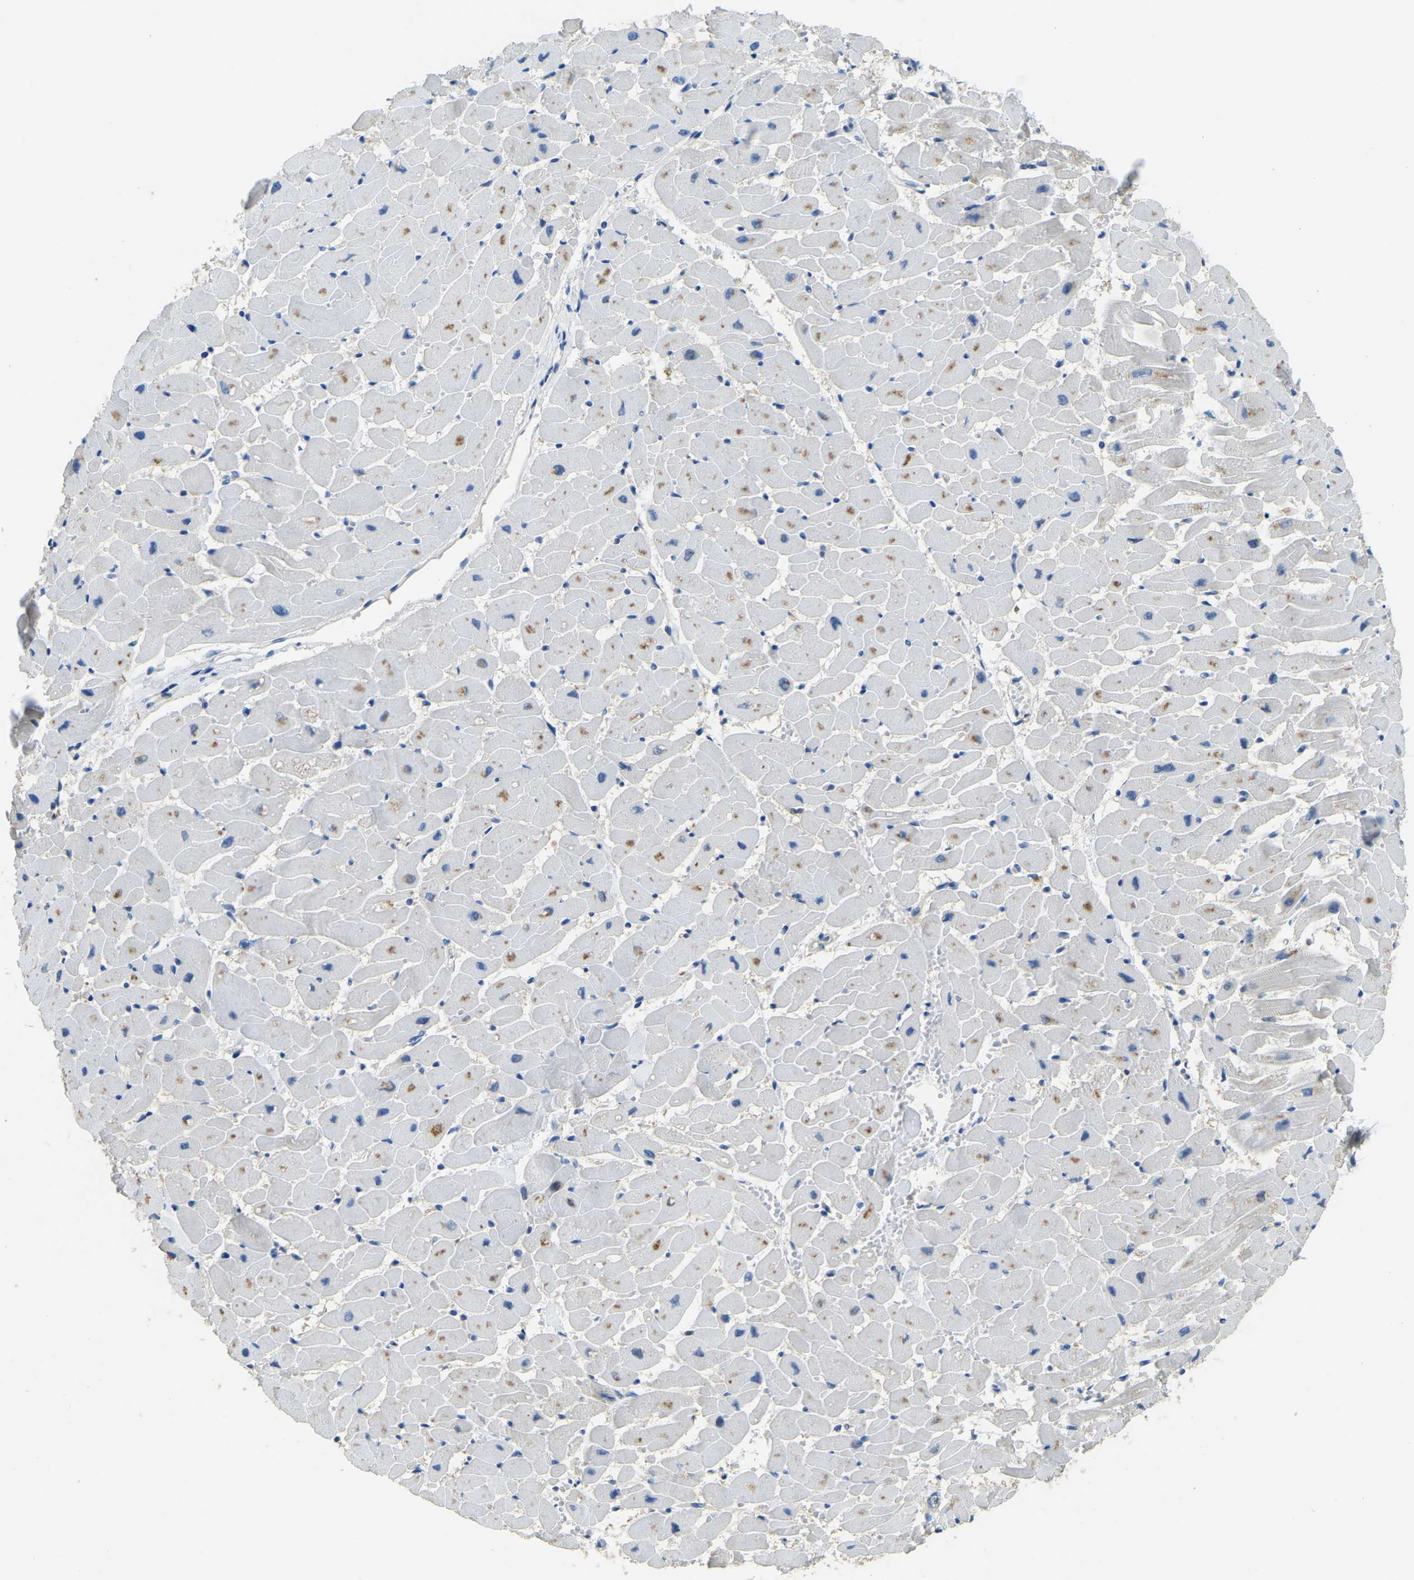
{"staining": {"intensity": "negative", "quantity": "none", "location": "none"}, "tissue": "heart muscle", "cell_type": "Cardiomyocytes", "image_type": "normal", "snomed": [{"axis": "morphology", "description": "Normal tissue, NOS"}, {"axis": "topography", "description": "Heart"}], "caption": "There is no significant staining in cardiomyocytes of heart muscle. The staining was performed using DAB to visualize the protein expression in brown, while the nuclei were stained in blue with hematoxylin (Magnification: 20x).", "gene": "NANS", "patient": {"sex": "female", "age": 19}}